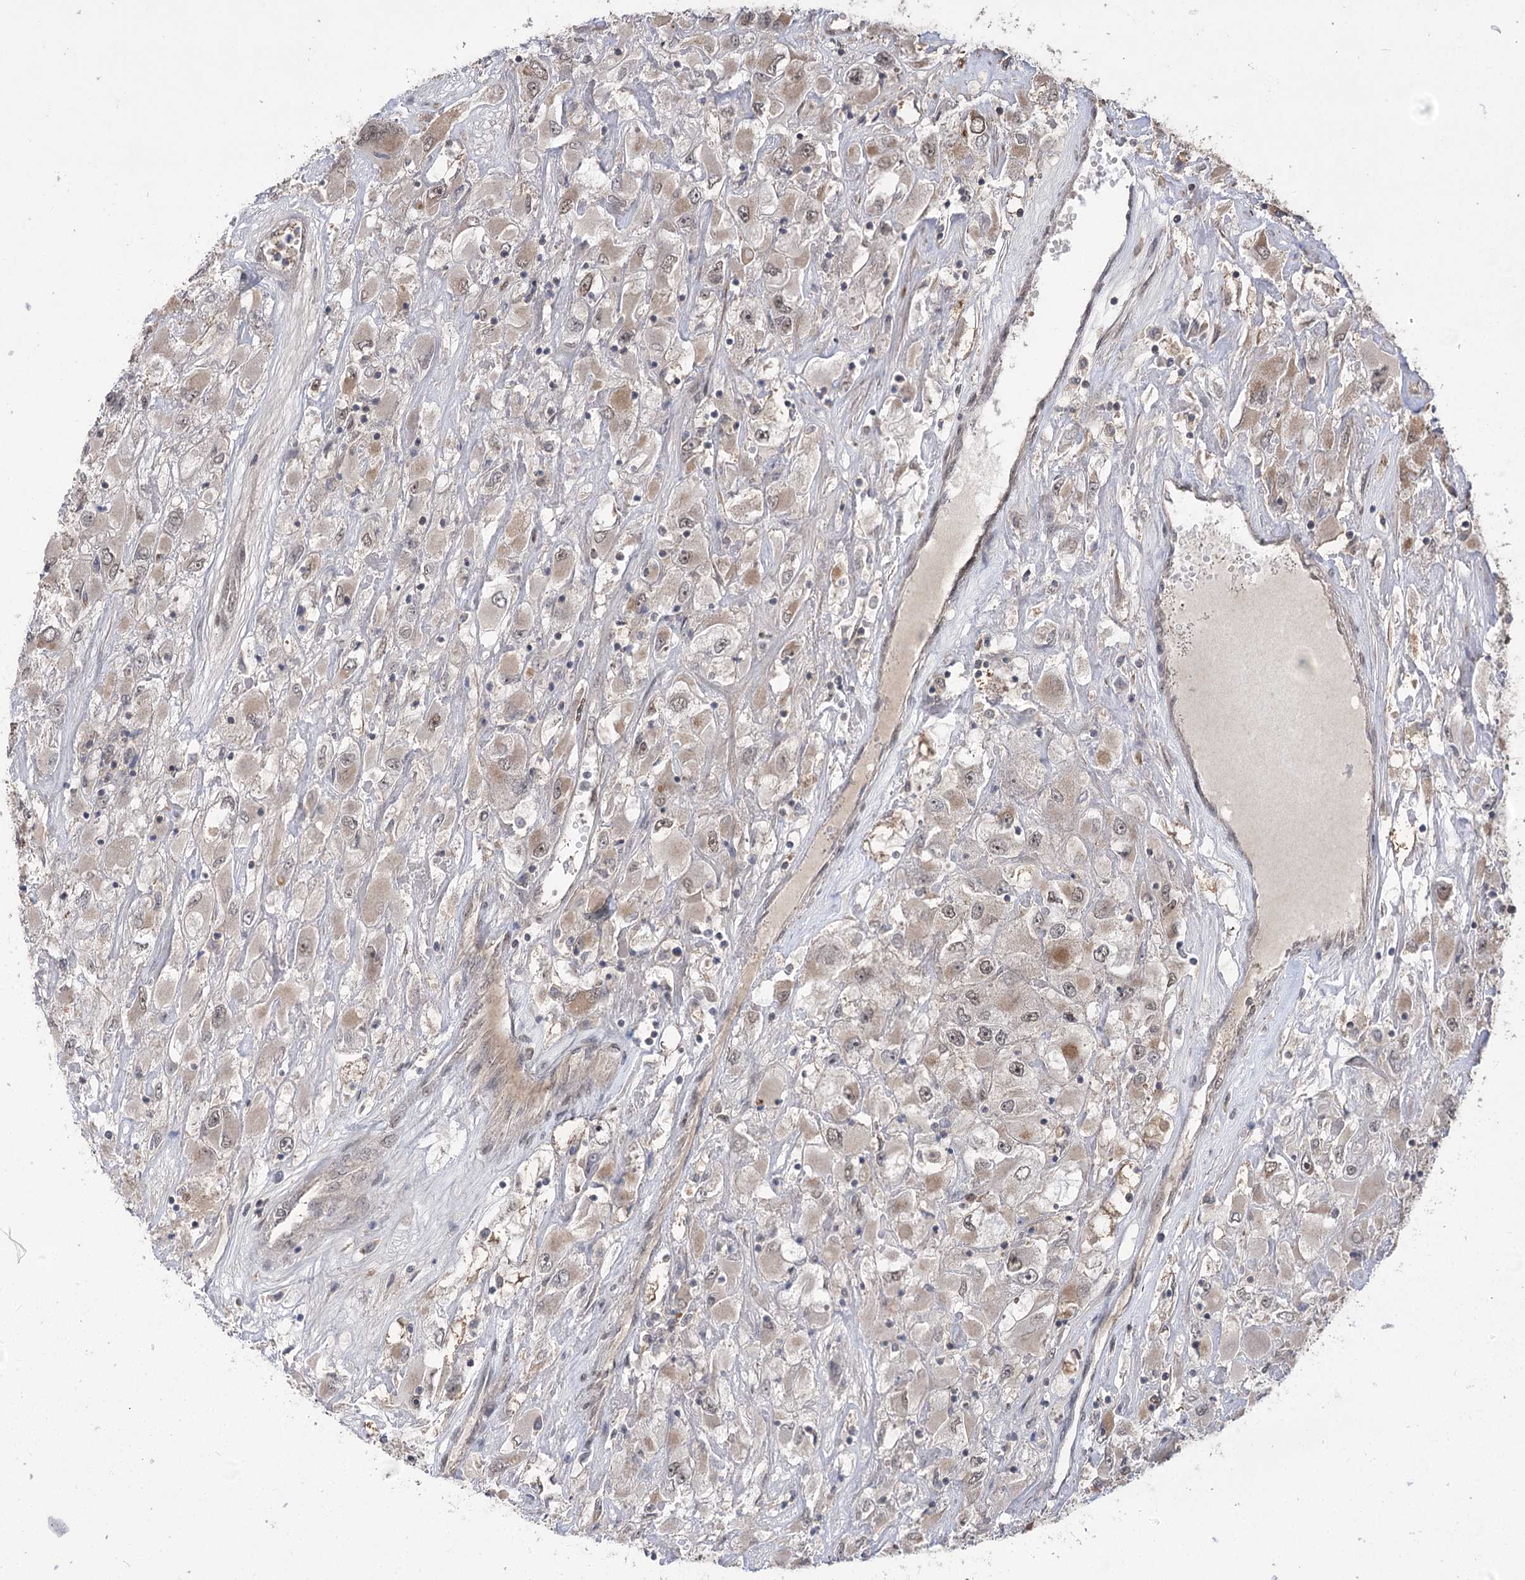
{"staining": {"intensity": "moderate", "quantity": "25%-75%", "location": "cytoplasmic/membranous,nuclear"}, "tissue": "renal cancer", "cell_type": "Tumor cells", "image_type": "cancer", "snomed": [{"axis": "morphology", "description": "Adenocarcinoma, NOS"}, {"axis": "topography", "description": "Kidney"}], "caption": "Immunohistochemical staining of human renal cancer (adenocarcinoma) reveals moderate cytoplasmic/membranous and nuclear protein positivity in approximately 25%-75% of tumor cells.", "gene": "TENM2", "patient": {"sex": "female", "age": 52}}